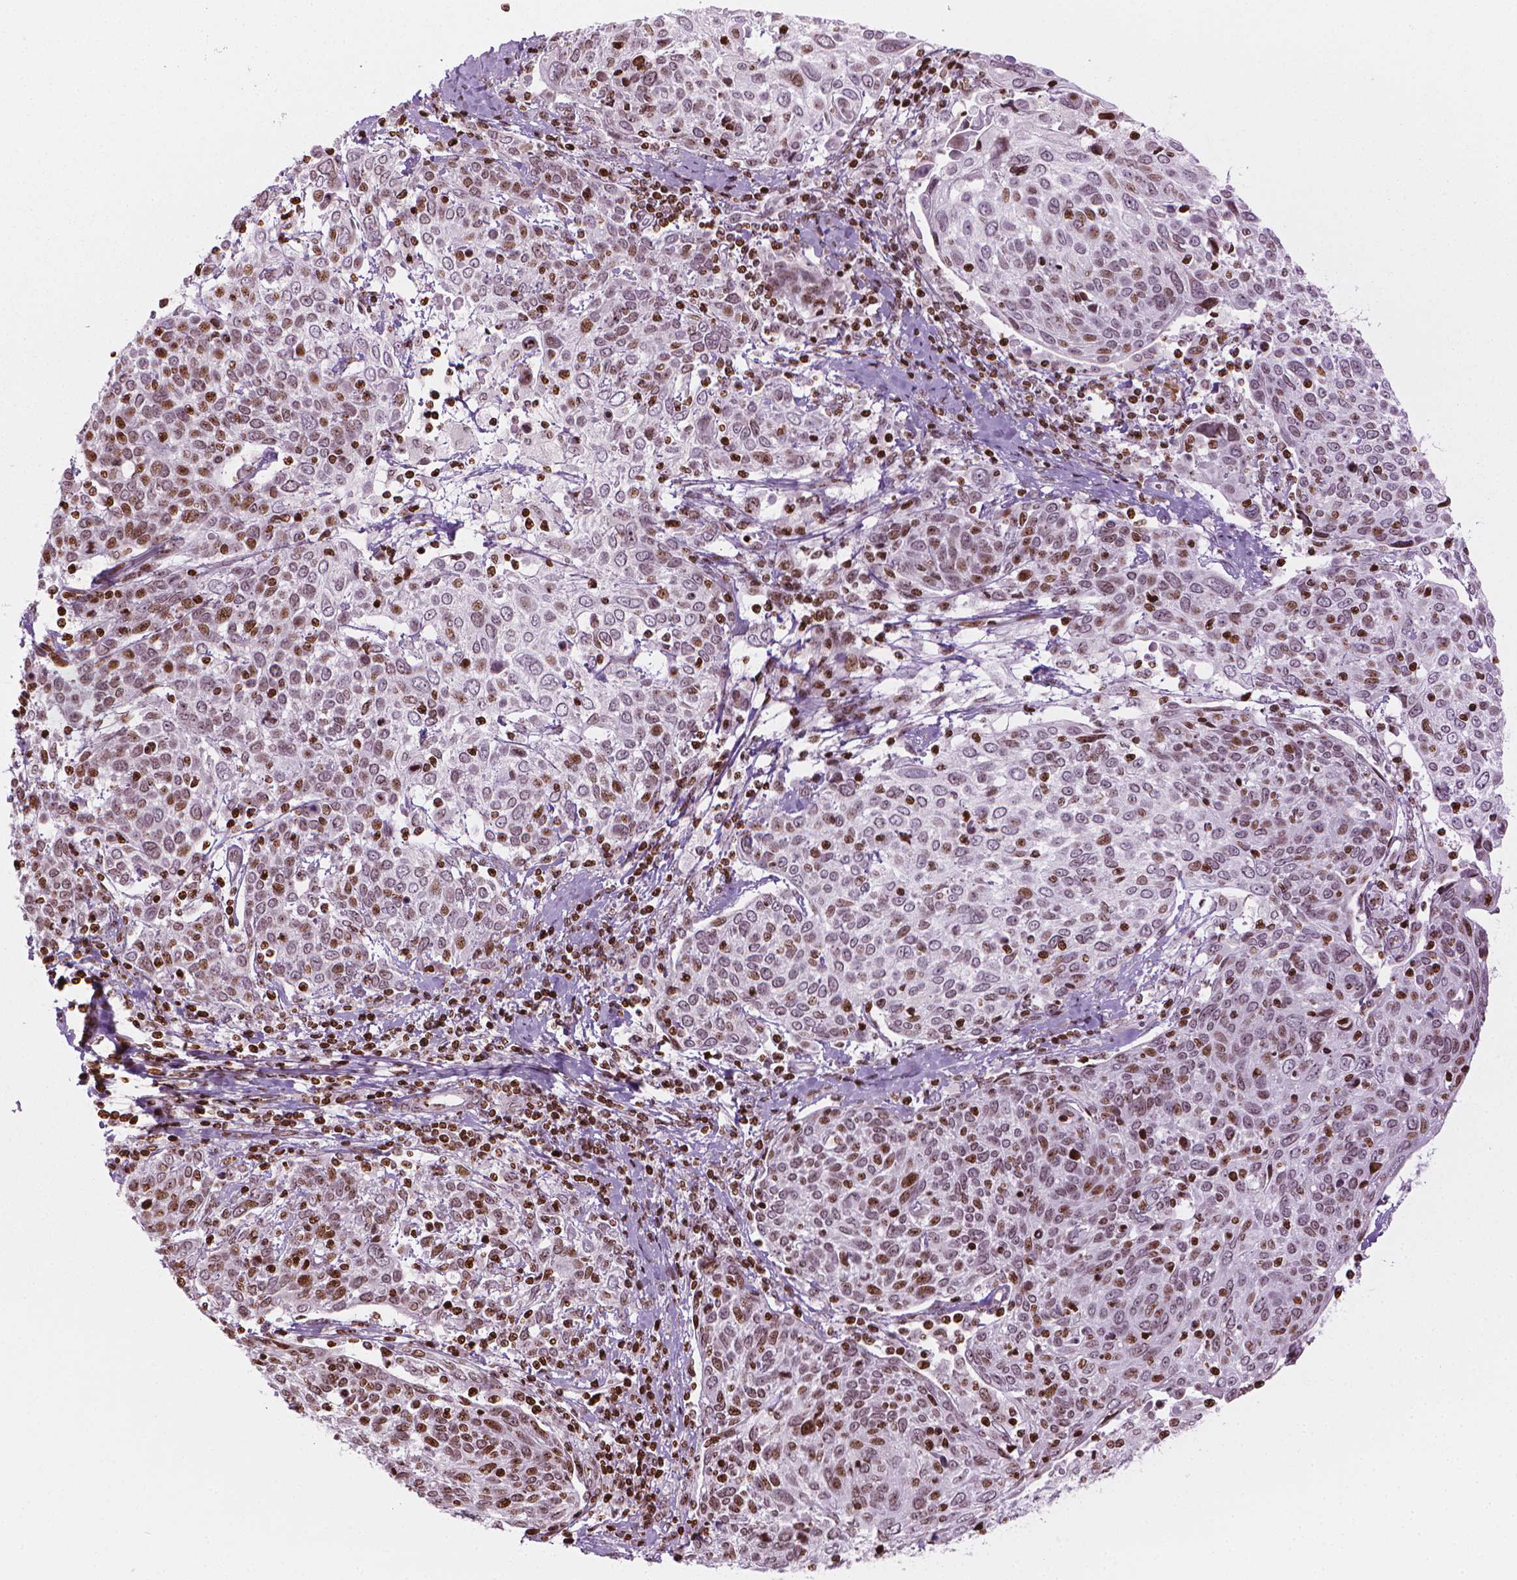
{"staining": {"intensity": "moderate", "quantity": ">75%", "location": "nuclear"}, "tissue": "cervical cancer", "cell_type": "Tumor cells", "image_type": "cancer", "snomed": [{"axis": "morphology", "description": "Squamous cell carcinoma, NOS"}, {"axis": "topography", "description": "Cervix"}], "caption": "Moderate nuclear protein expression is appreciated in about >75% of tumor cells in squamous cell carcinoma (cervical).", "gene": "PIP4K2A", "patient": {"sex": "female", "age": 61}}